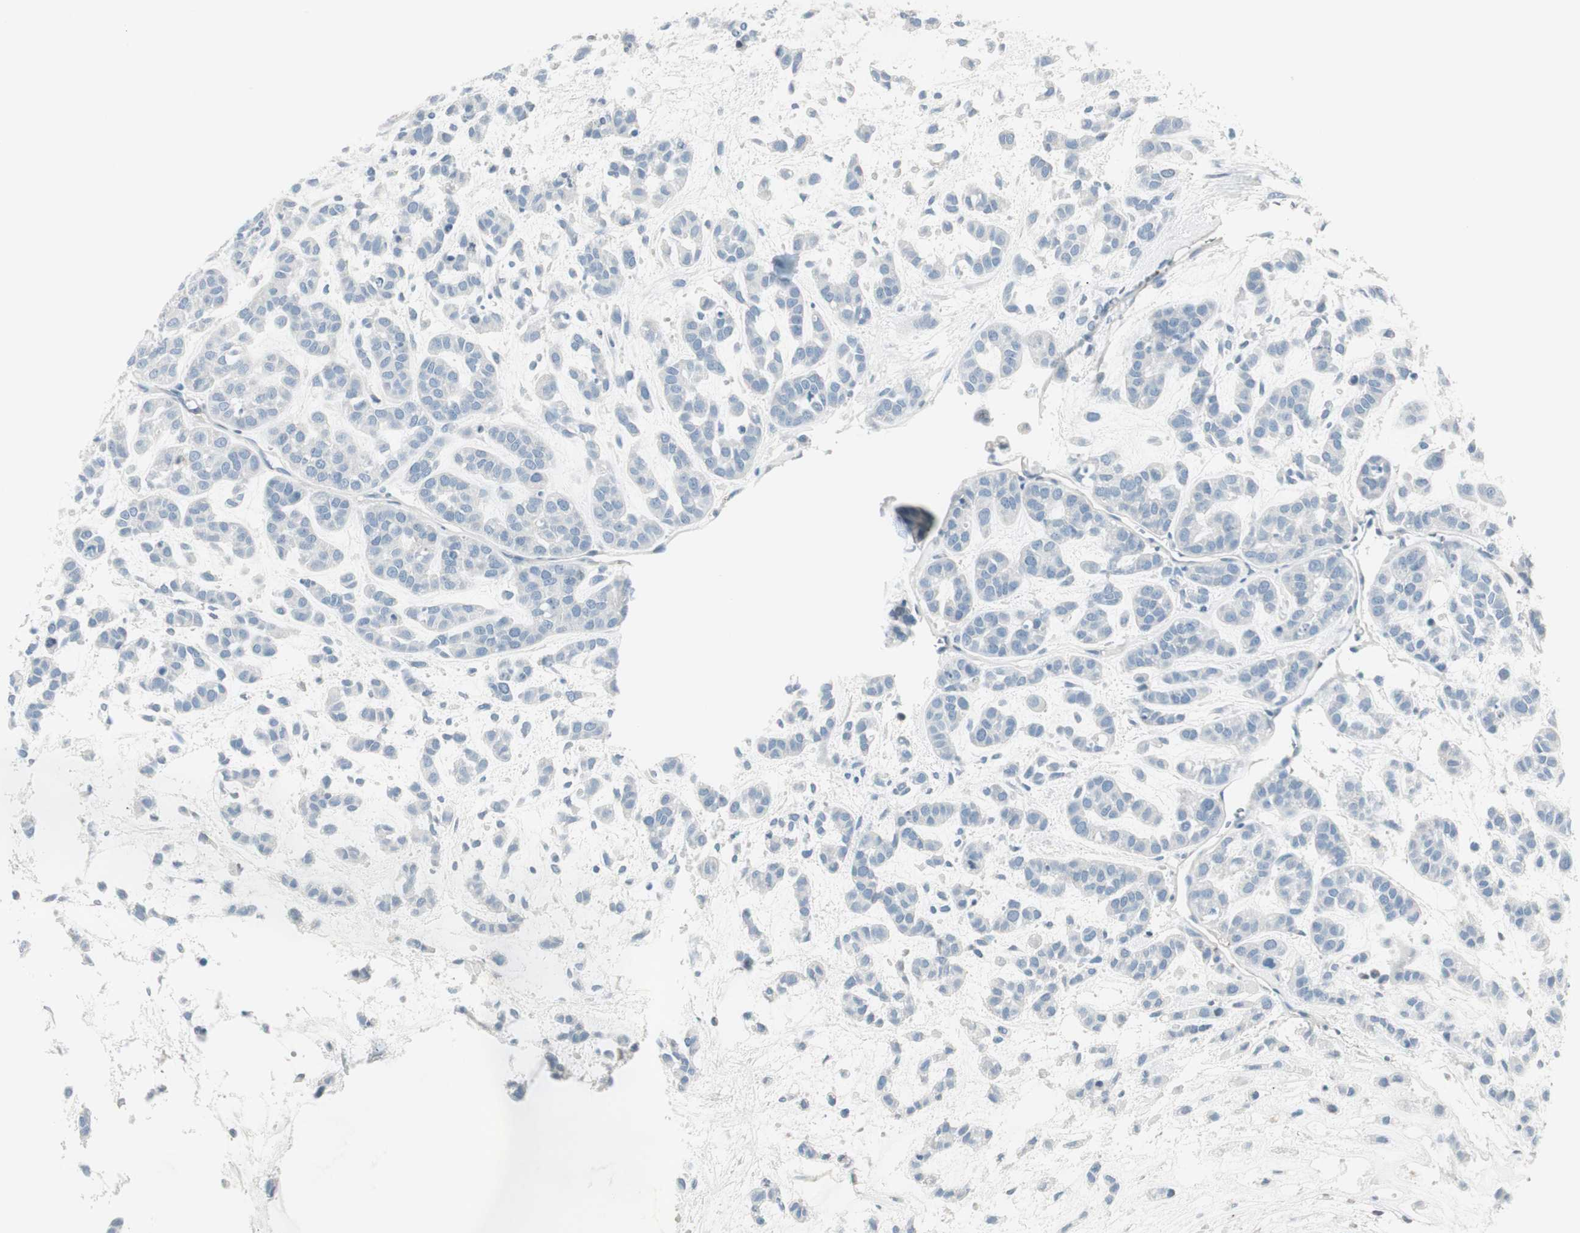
{"staining": {"intensity": "negative", "quantity": "none", "location": "none"}, "tissue": "head and neck cancer", "cell_type": "Tumor cells", "image_type": "cancer", "snomed": [{"axis": "morphology", "description": "Adenocarcinoma, NOS"}, {"axis": "morphology", "description": "Adenoma, NOS"}, {"axis": "topography", "description": "Head-Neck"}], "caption": "This histopathology image is of adenocarcinoma (head and neck) stained with immunohistochemistry to label a protein in brown with the nuclei are counter-stained blue. There is no positivity in tumor cells.", "gene": "CACNA2D1", "patient": {"sex": "female", "age": 55}}